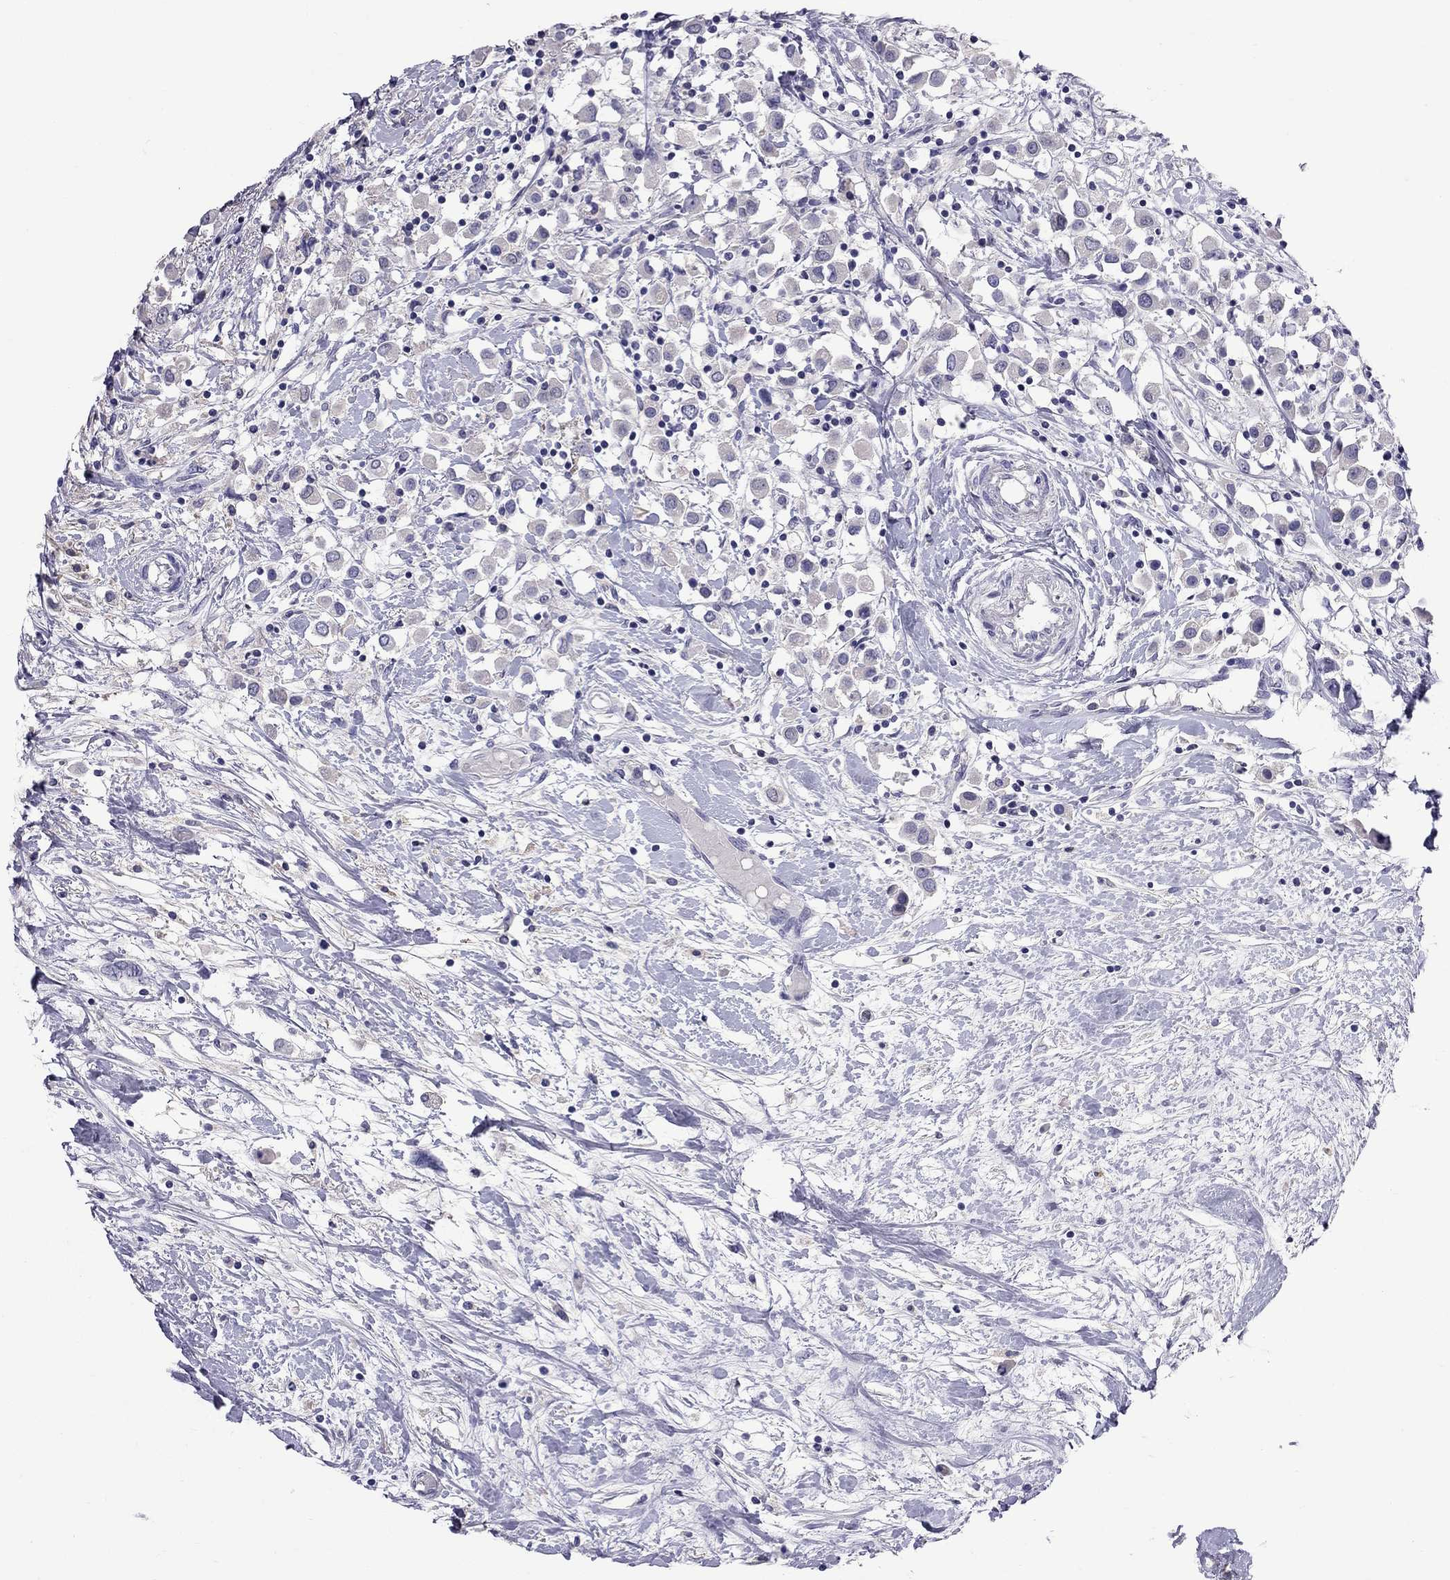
{"staining": {"intensity": "negative", "quantity": "none", "location": "none"}, "tissue": "breast cancer", "cell_type": "Tumor cells", "image_type": "cancer", "snomed": [{"axis": "morphology", "description": "Duct carcinoma"}, {"axis": "topography", "description": "Breast"}], "caption": "This is an immunohistochemistry micrograph of breast cancer (intraductal carcinoma). There is no positivity in tumor cells.", "gene": "CFAP91", "patient": {"sex": "female", "age": 61}}